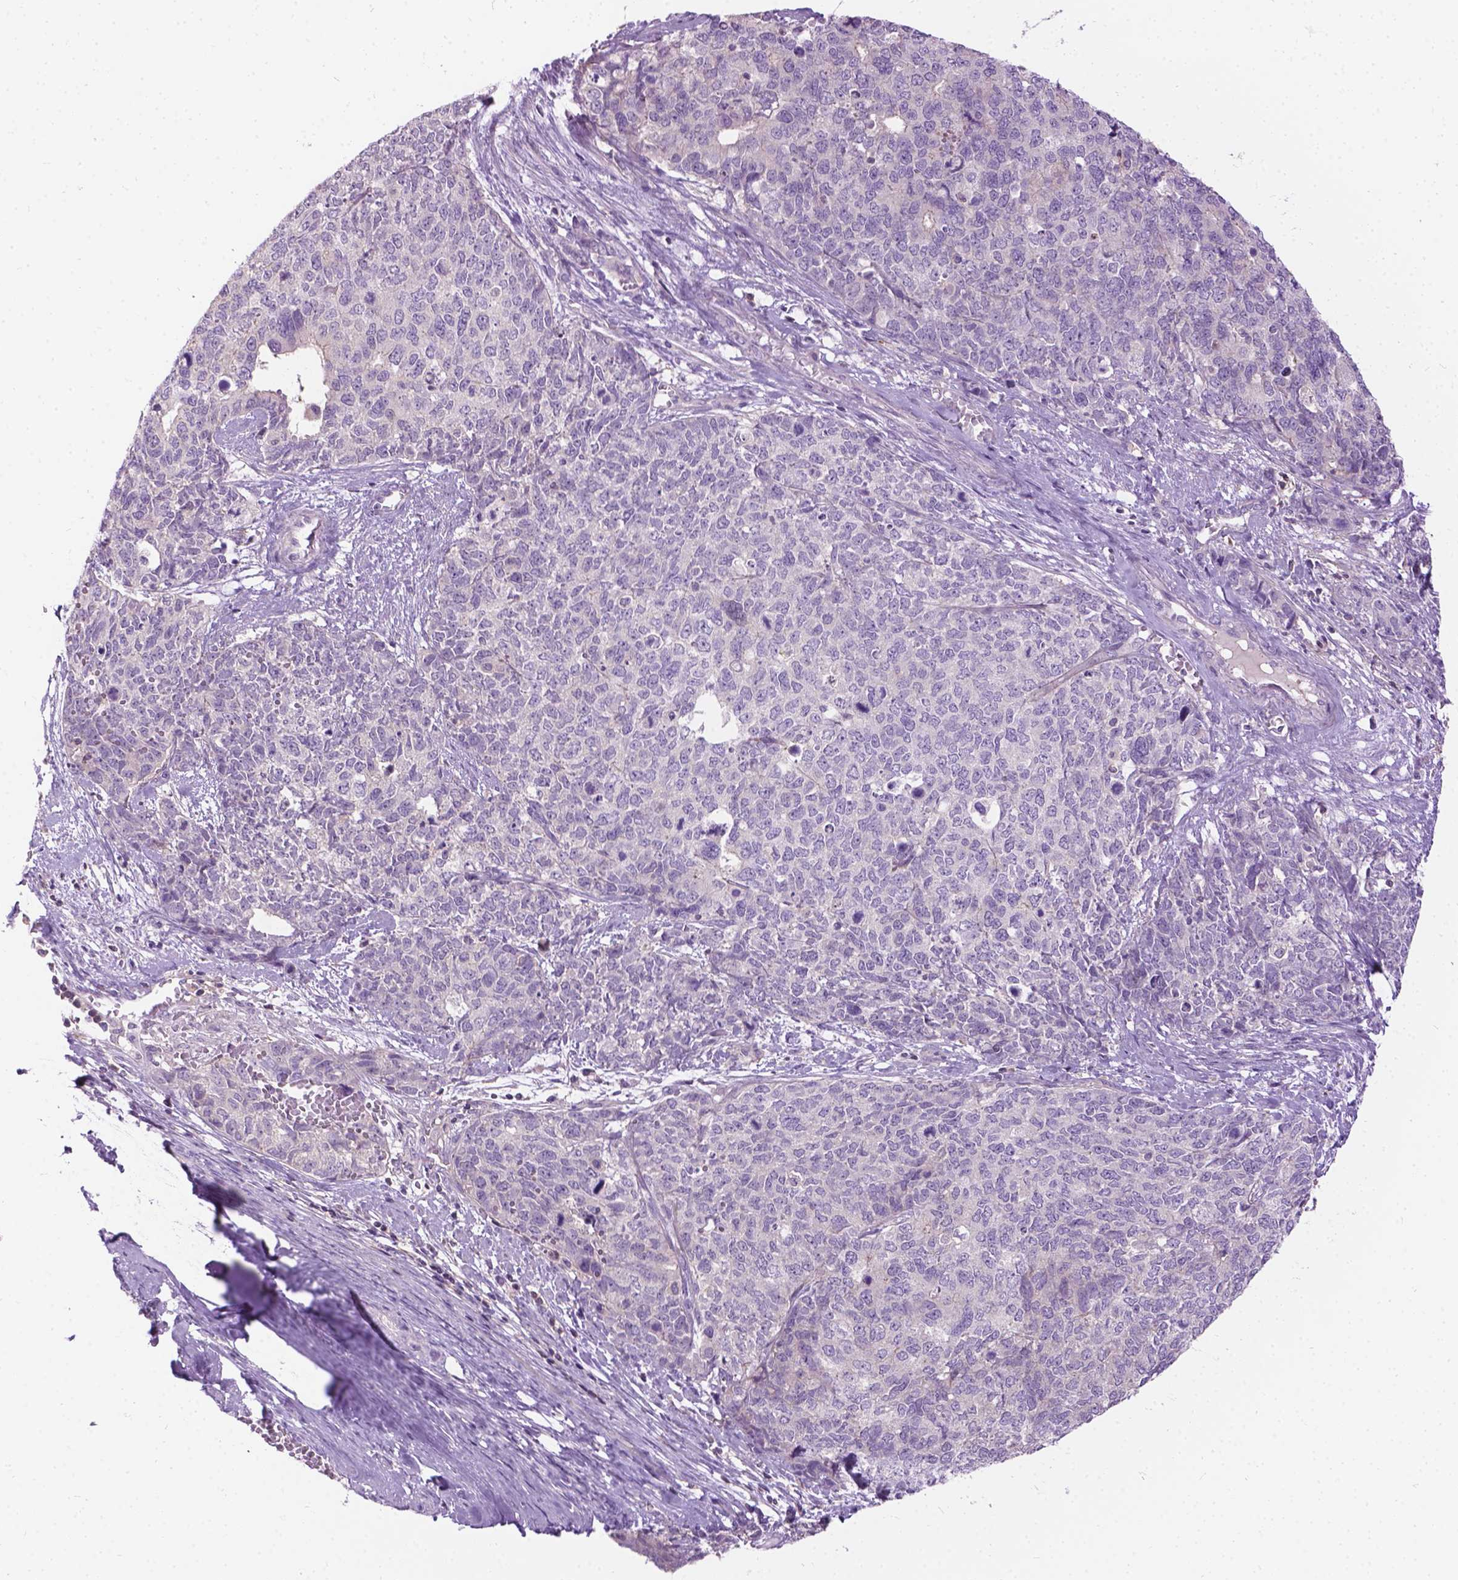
{"staining": {"intensity": "negative", "quantity": "none", "location": "none"}, "tissue": "cervical cancer", "cell_type": "Tumor cells", "image_type": "cancer", "snomed": [{"axis": "morphology", "description": "Squamous cell carcinoma, NOS"}, {"axis": "topography", "description": "Cervix"}], "caption": "IHC of cervical cancer exhibits no expression in tumor cells.", "gene": "JAK3", "patient": {"sex": "female", "age": 63}}